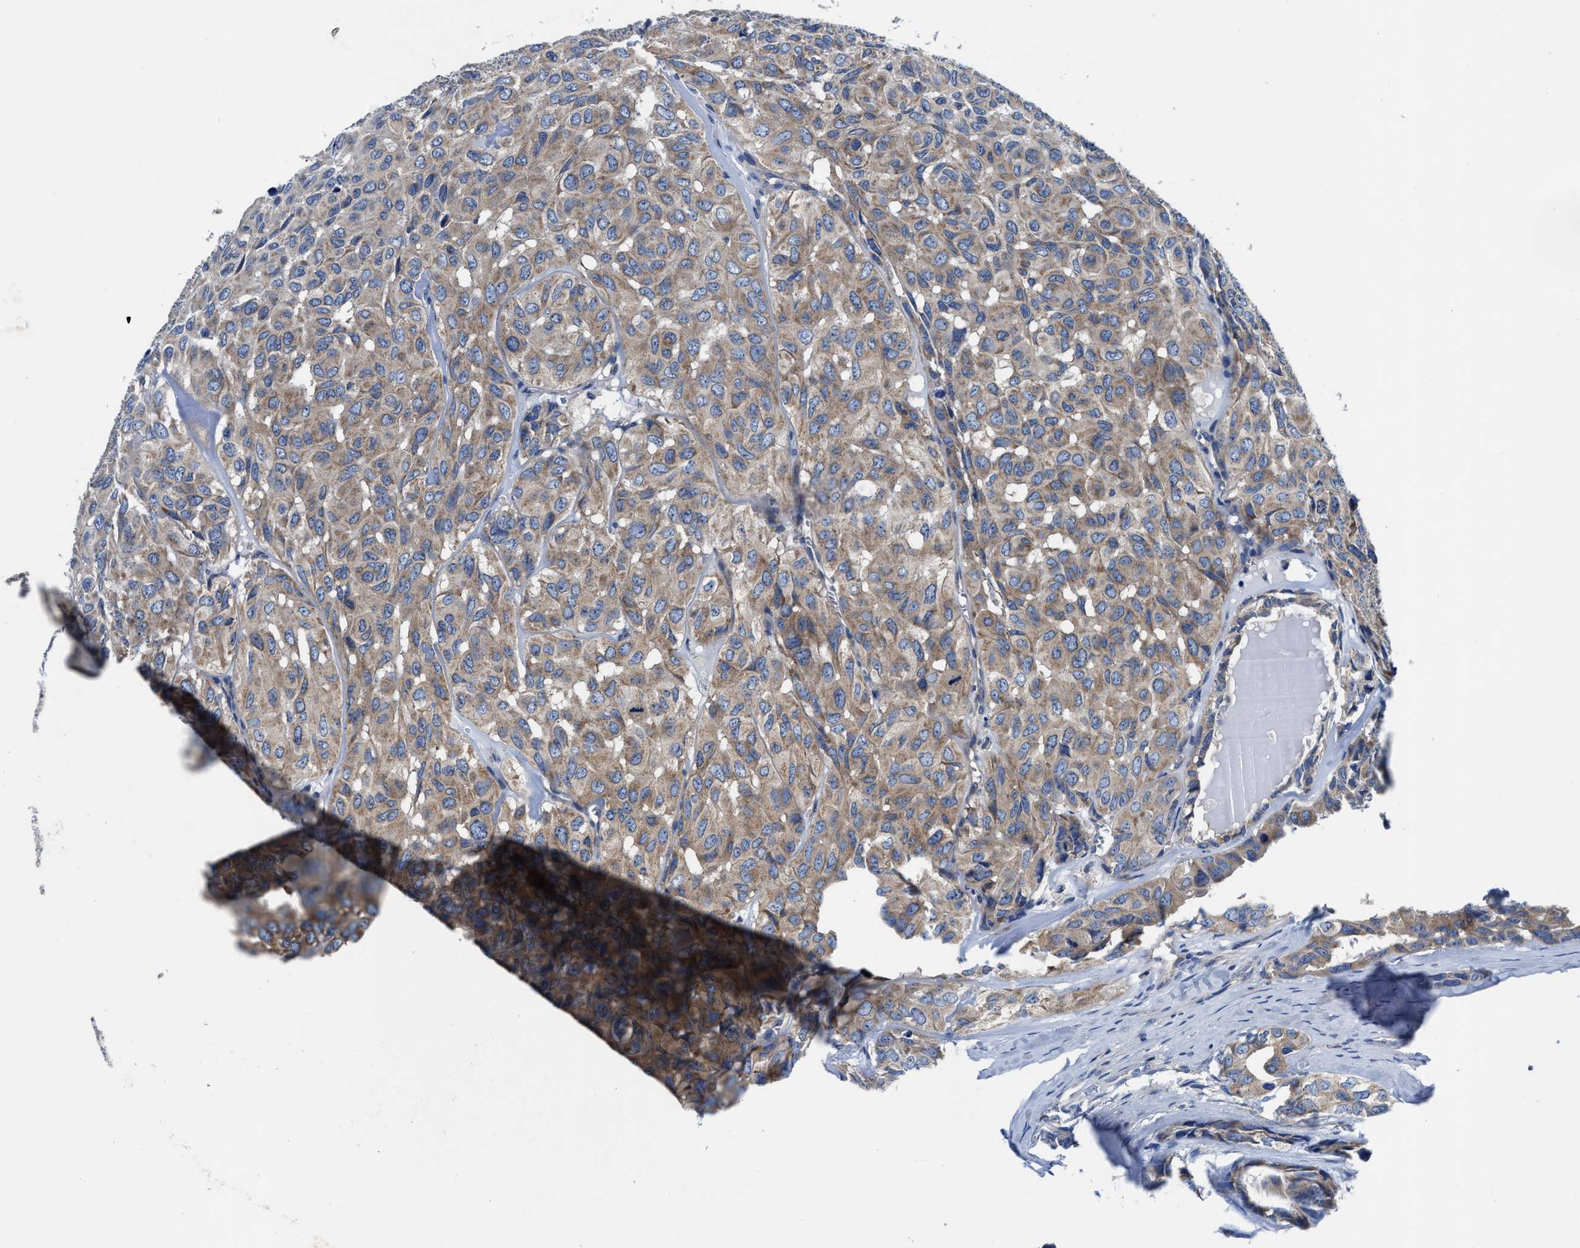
{"staining": {"intensity": "weak", "quantity": ">75%", "location": "cytoplasmic/membranous"}, "tissue": "head and neck cancer", "cell_type": "Tumor cells", "image_type": "cancer", "snomed": [{"axis": "morphology", "description": "Adenocarcinoma, NOS"}, {"axis": "topography", "description": "Salivary gland, NOS"}, {"axis": "topography", "description": "Head-Neck"}], "caption": "High-power microscopy captured an immunohistochemistry (IHC) image of head and neck adenocarcinoma, revealing weak cytoplasmic/membranous positivity in approximately >75% of tumor cells.", "gene": "PHLPP1", "patient": {"sex": "female", "age": 76}}